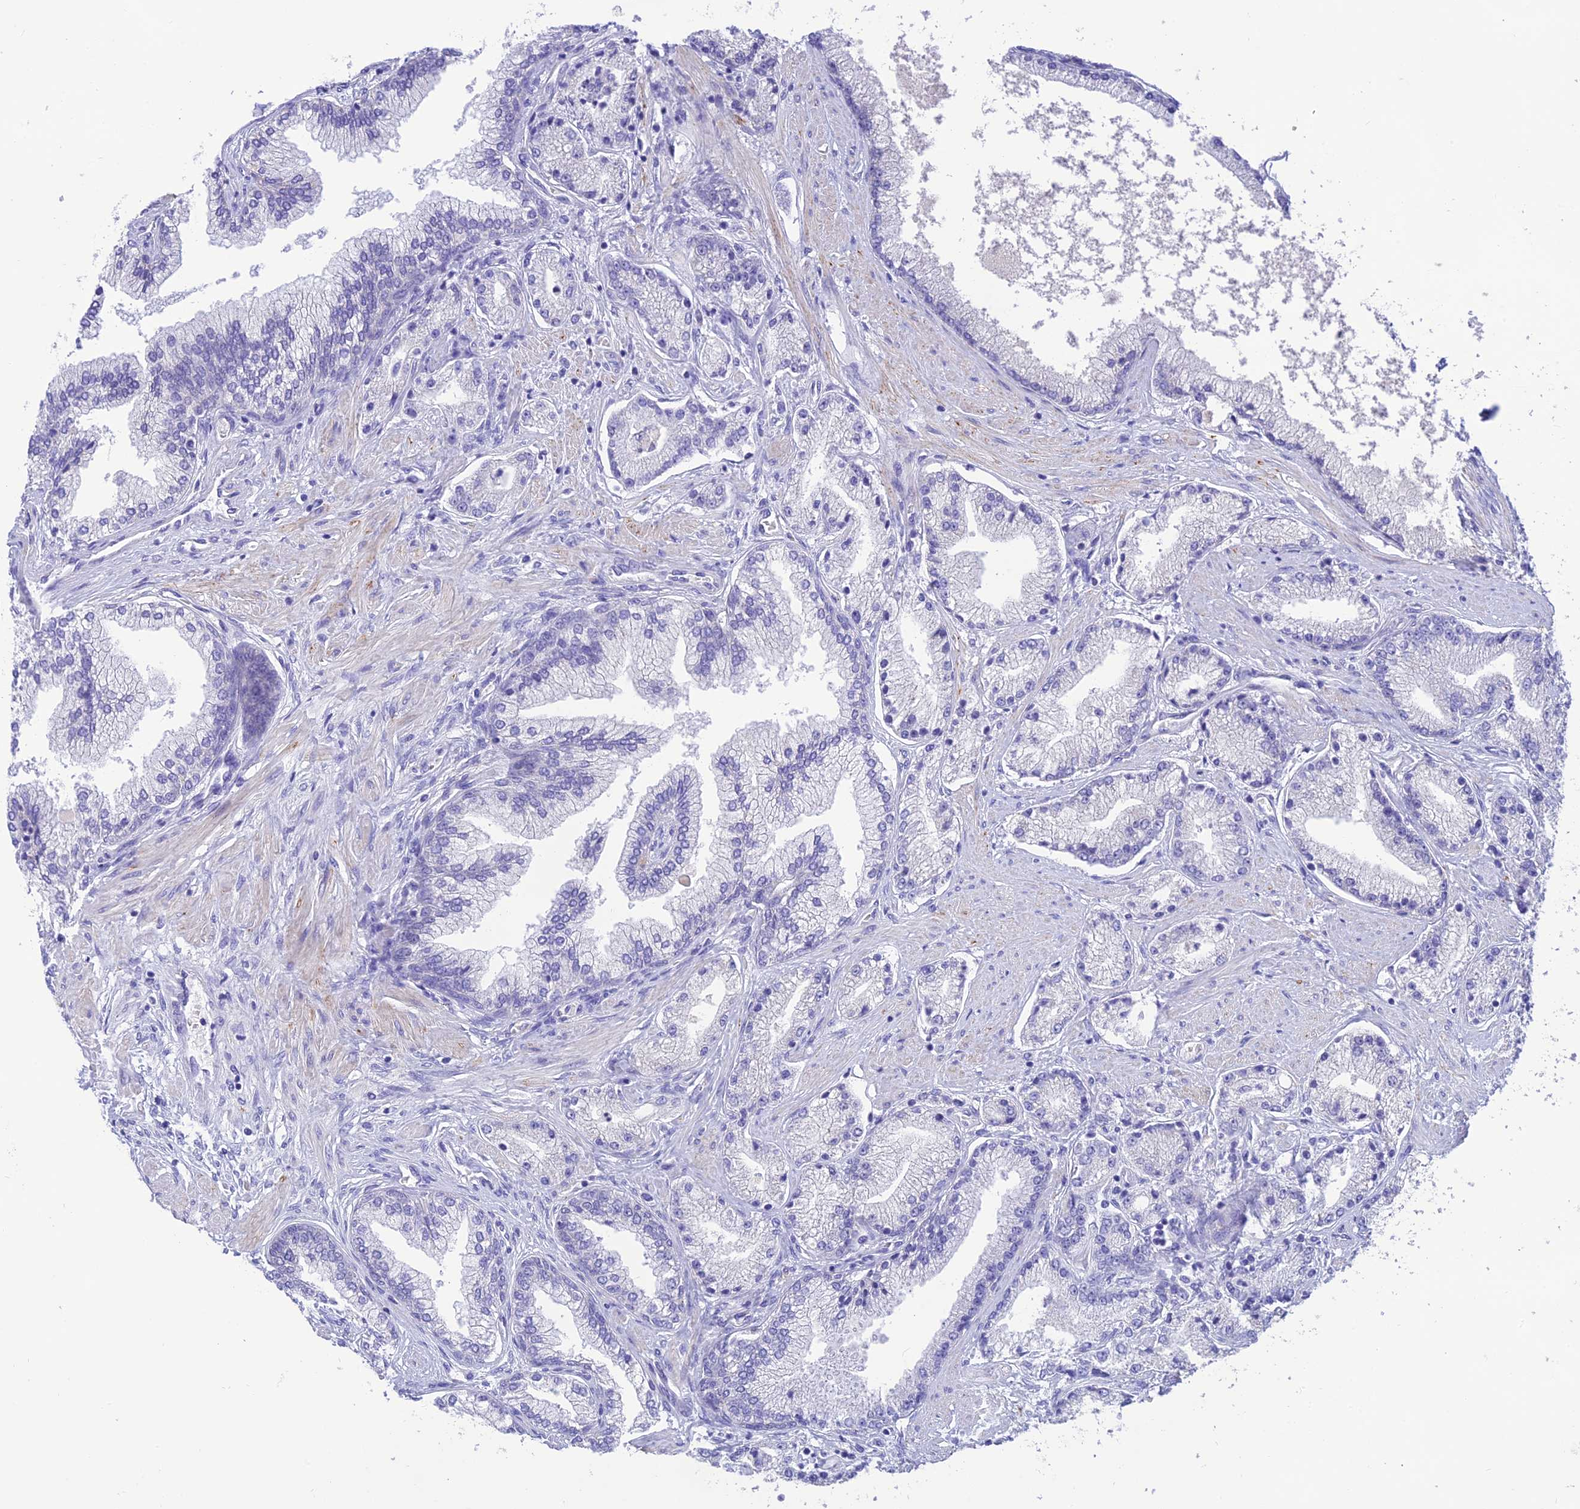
{"staining": {"intensity": "negative", "quantity": "none", "location": "none"}, "tissue": "prostate cancer", "cell_type": "Tumor cells", "image_type": "cancer", "snomed": [{"axis": "morphology", "description": "Adenocarcinoma, High grade"}, {"axis": "topography", "description": "Prostate"}], "caption": "Immunohistochemistry (IHC) of human prostate adenocarcinoma (high-grade) displays no positivity in tumor cells.", "gene": "HSD17B2", "patient": {"sex": "male", "age": 67}}